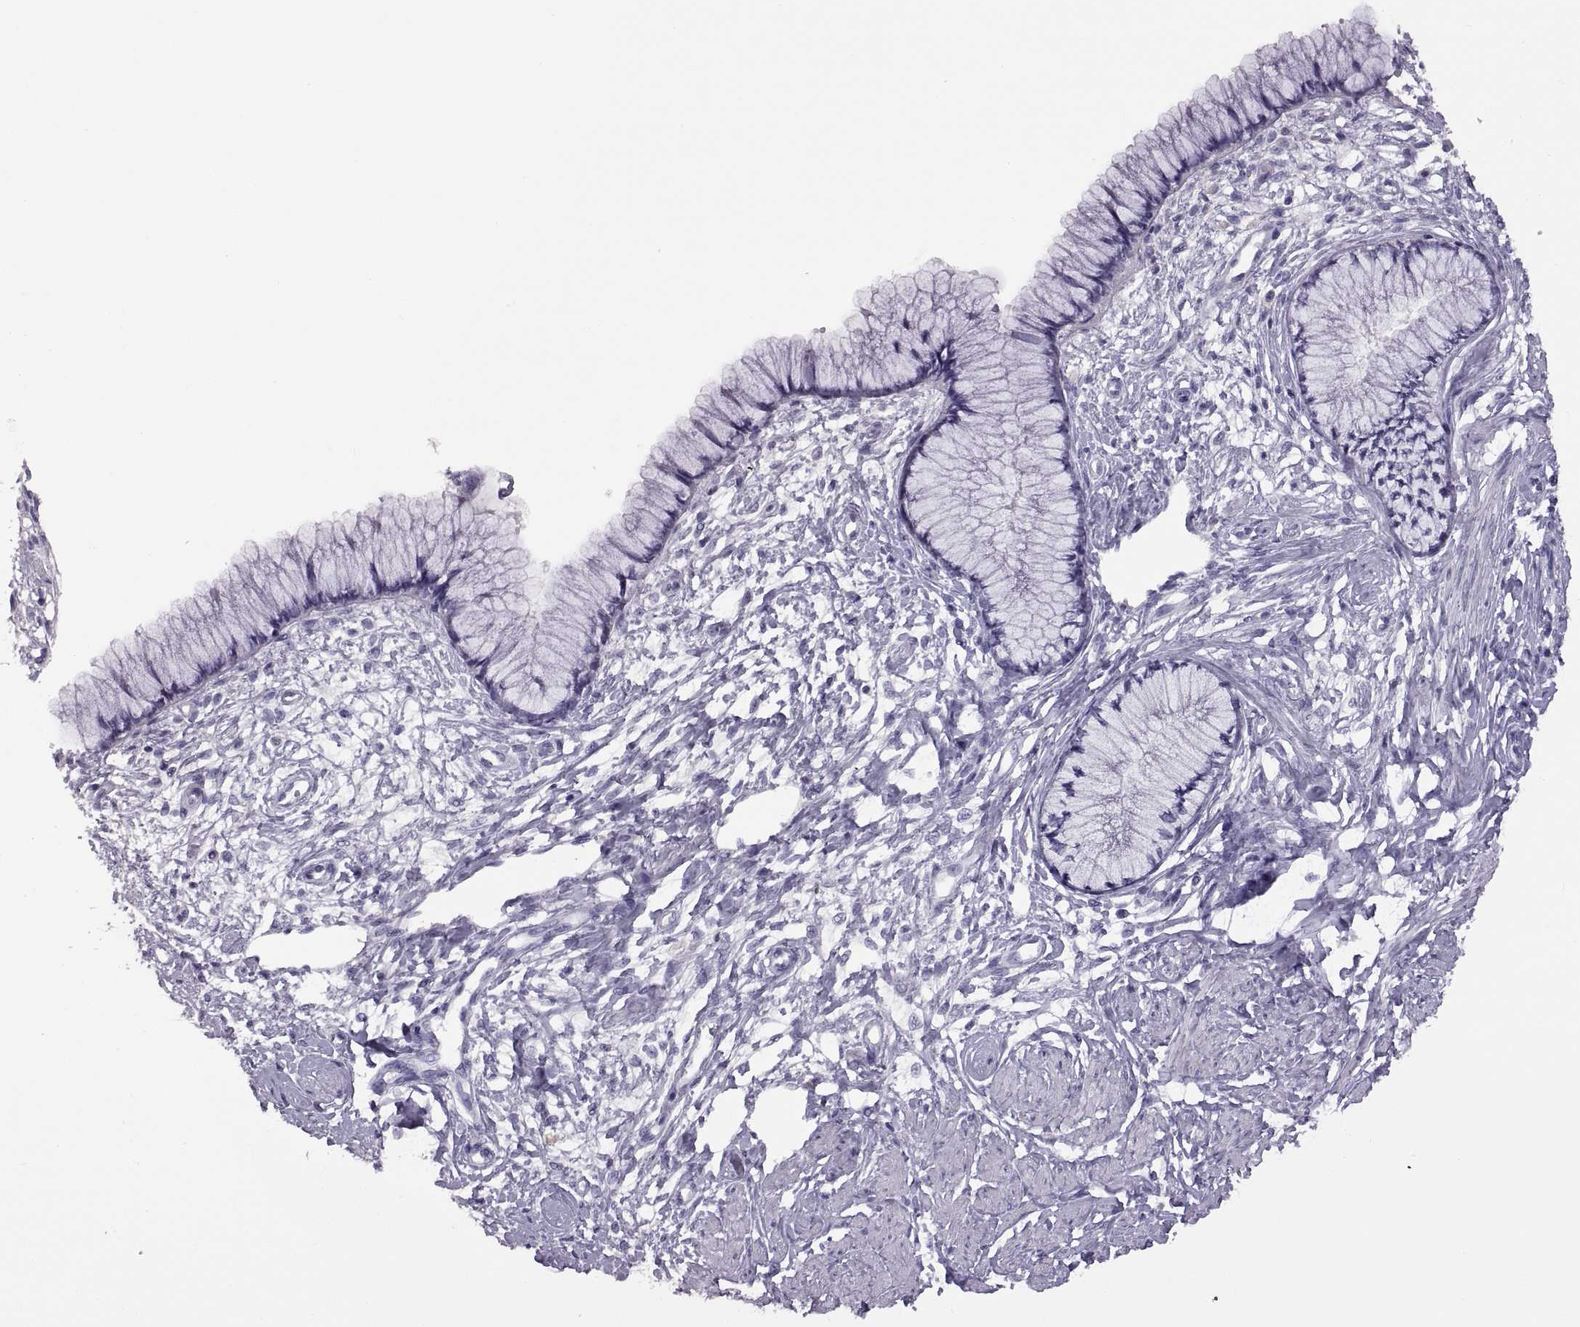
{"staining": {"intensity": "negative", "quantity": "none", "location": "none"}, "tissue": "cervix", "cell_type": "Glandular cells", "image_type": "normal", "snomed": [{"axis": "morphology", "description": "Normal tissue, NOS"}, {"axis": "topography", "description": "Cervix"}], "caption": "IHC of normal human cervix exhibits no positivity in glandular cells.", "gene": "RDM1", "patient": {"sex": "female", "age": 37}}